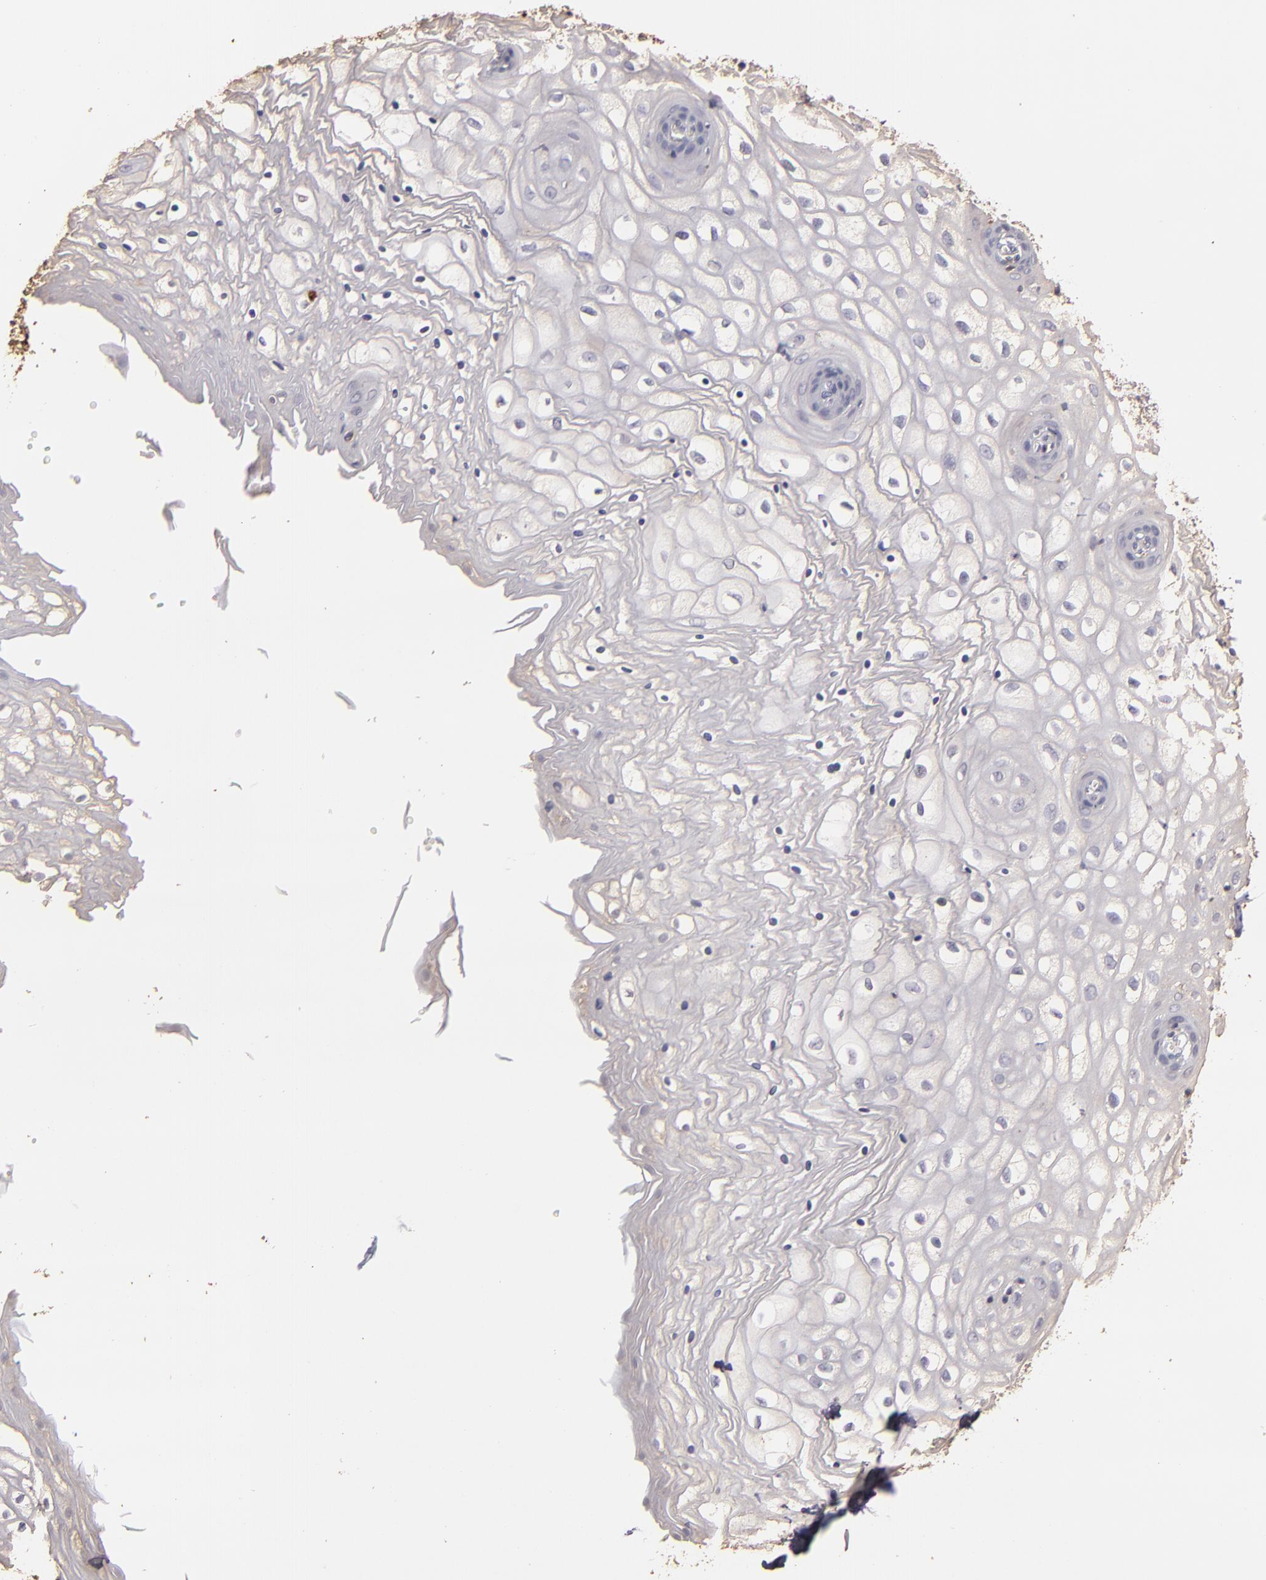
{"staining": {"intensity": "weak", "quantity": "25%-75%", "location": "cytoplasmic/membranous"}, "tissue": "vagina", "cell_type": "Squamous epithelial cells", "image_type": "normal", "snomed": [{"axis": "morphology", "description": "Normal tissue, NOS"}, {"axis": "topography", "description": "Vagina"}], "caption": "Squamous epithelial cells display weak cytoplasmic/membranous staining in approximately 25%-75% of cells in benign vagina. (brown staining indicates protein expression, while blue staining denotes nuclei).", "gene": "TRAF1", "patient": {"sex": "female", "age": 34}}